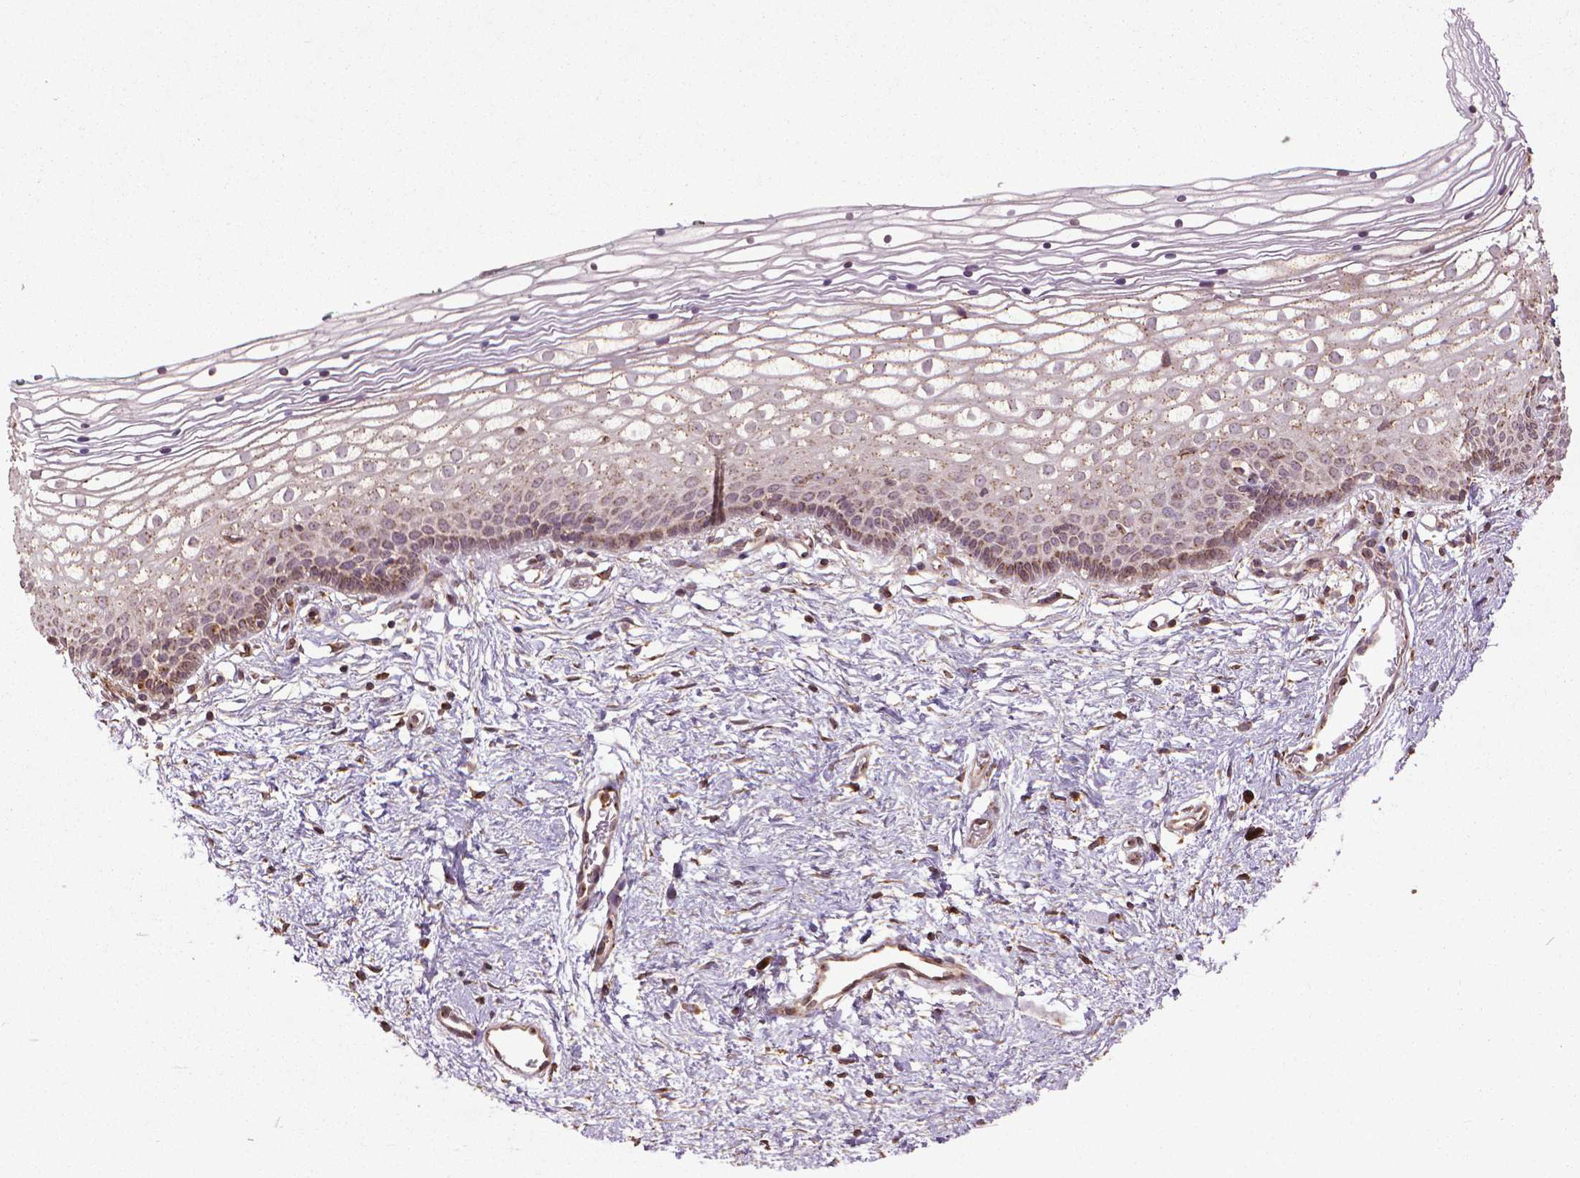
{"staining": {"intensity": "weak", "quantity": "25%-75%", "location": "cytoplasmic/membranous"}, "tissue": "vagina", "cell_type": "Squamous epithelial cells", "image_type": "normal", "snomed": [{"axis": "morphology", "description": "Normal tissue, NOS"}, {"axis": "topography", "description": "Vagina"}], "caption": "The histopathology image demonstrates staining of unremarkable vagina, revealing weak cytoplasmic/membranous protein positivity (brown color) within squamous epithelial cells.", "gene": "GAS1", "patient": {"sex": "female", "age": 36}}